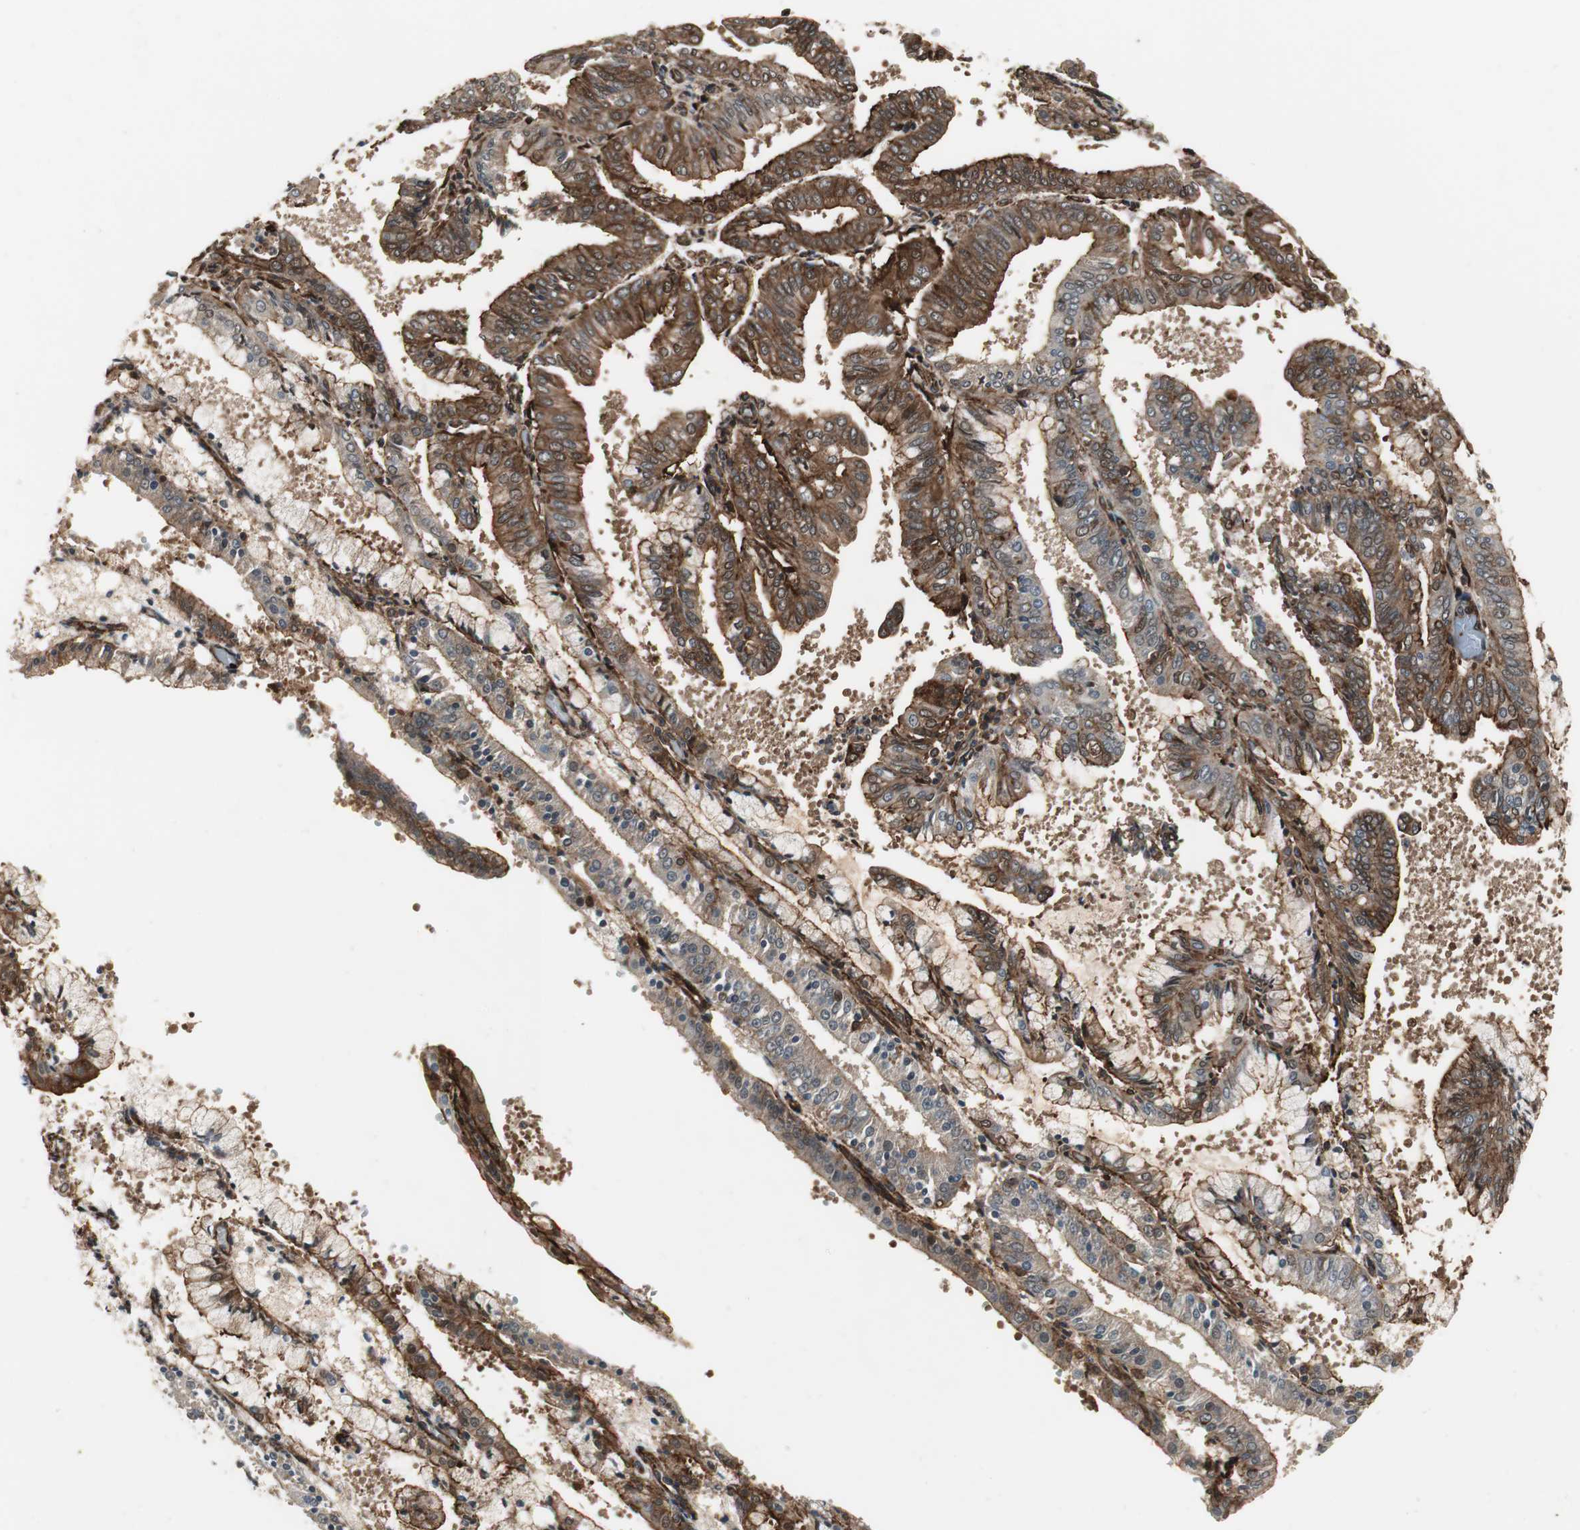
{"staining": {"intensity": "moderate", "quantity": ">75%", "location": "cytoplasmic/membranous"}, "tissue": "endometrial cancer", "cell_type": "Tumor cells", "image_type": "cancer", "snomed": [{"axis": "morphology", "description": "Adenocarcinoma, NOS"}, {"axis": "topography", "description": "Endometrium"}], "caption": "Immunohistochemical staining of human endometrial cancer (adenocarcinoma) demonstrates moderate cytoplasmic/membranous protein expression in approximately >75% of tumor cells. (Brightfield microscopy of DAB IHC at high magnification).", "gene": "PTPN11", "patient": {"sex": "female", "age": 63}}